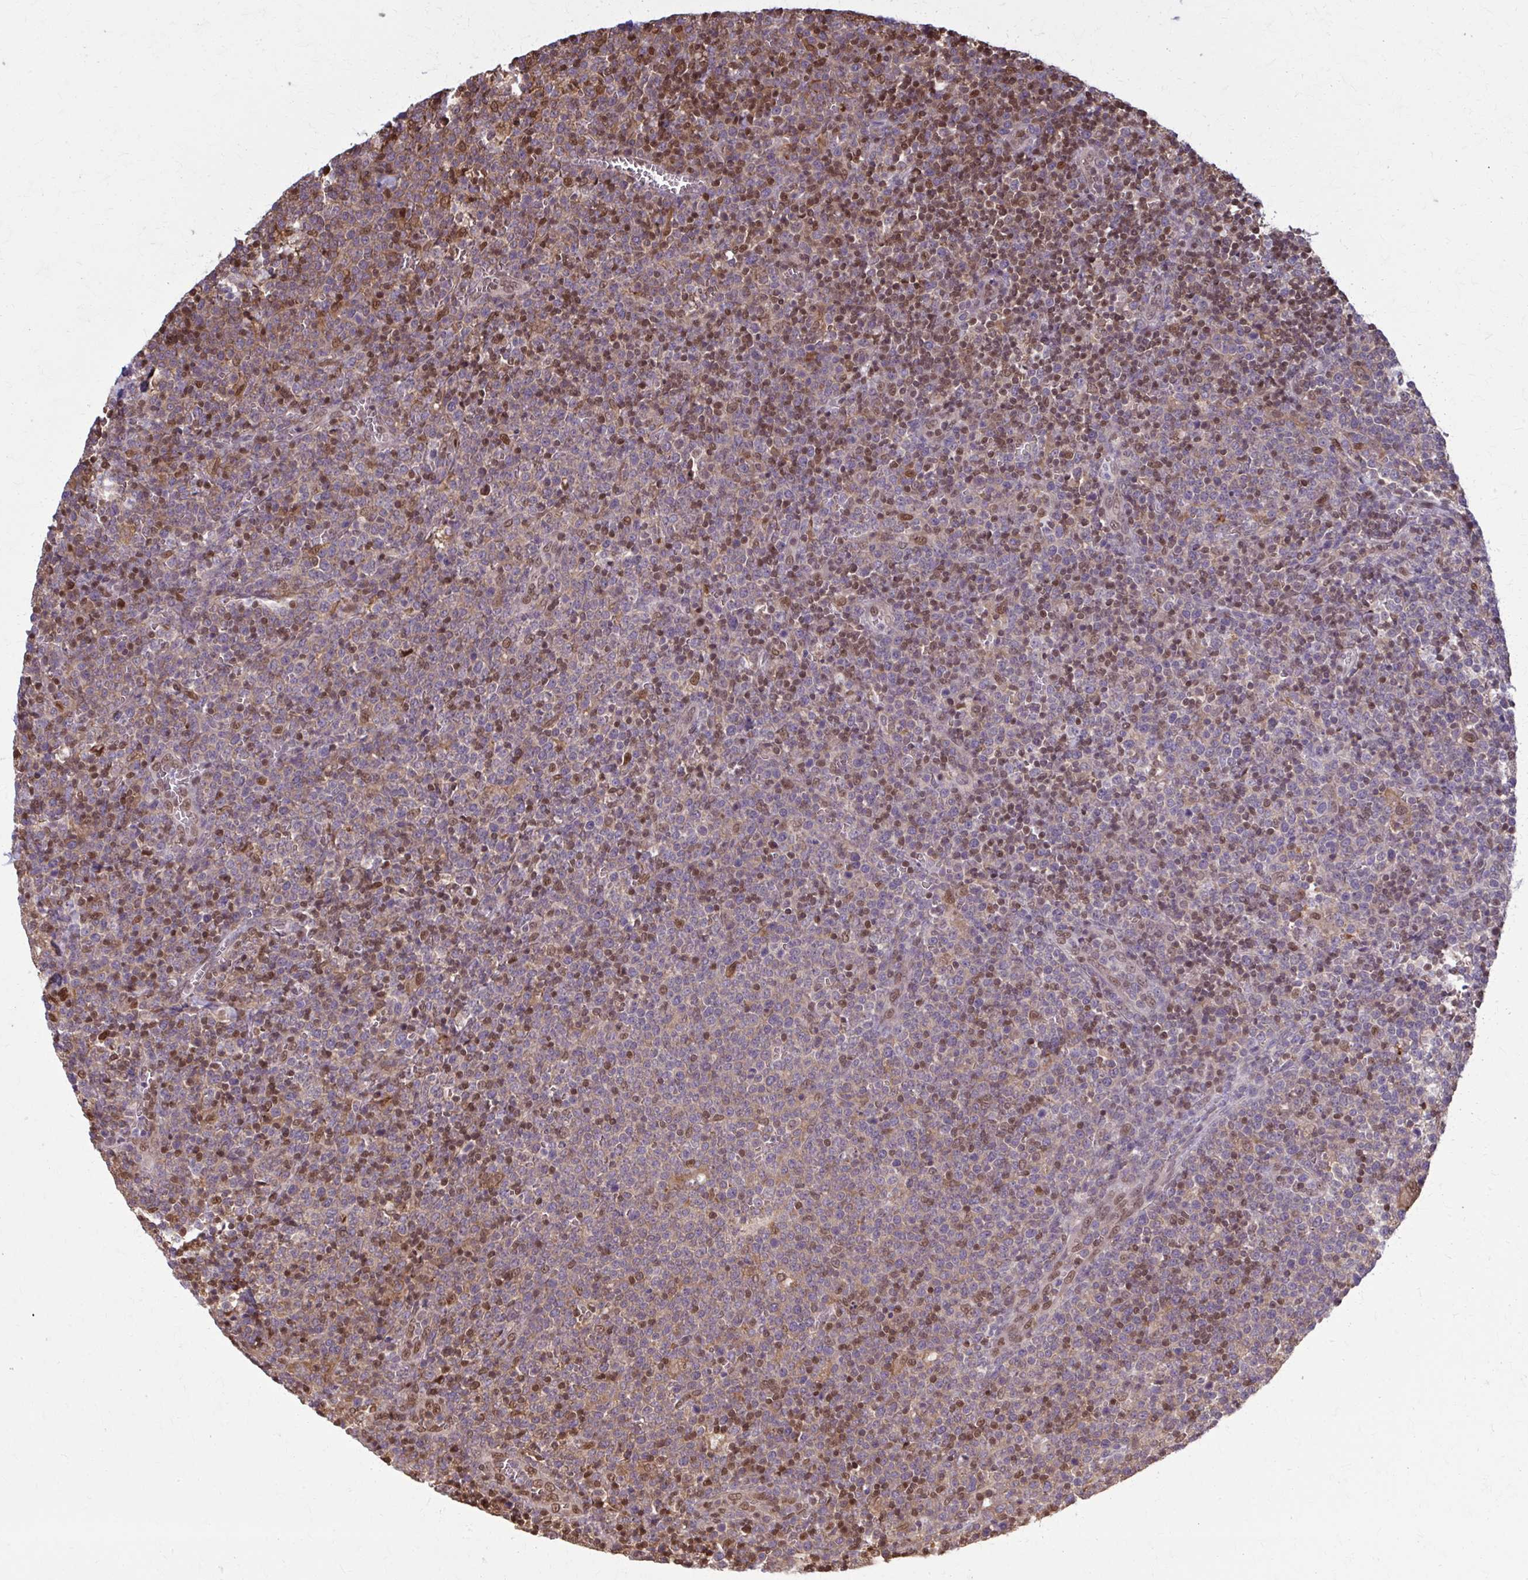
{"staining": {"intensity": "weak", "quantity": "25%-75%", "location": "cytoplasmic/membranous,nuclear"}, "tissue": "lymphoma", "cell_type": "Tumor cells", "image_type": "cancer", "snomed": [{"axis": "morphology", "description": "Malignant lymphoma, non-Hodgkin's type, High grade"}, {"axis": "topography", "description": "Lymph node"}], "caption": "Weak cytoplasmic/membranous and nuclear protein staining is seen in about 25%-75% of tumor cells in lymphoma. Nuclei are stained in blue.", "gene": "MDH1", "patient": {"sex": "male", "age": 61}}